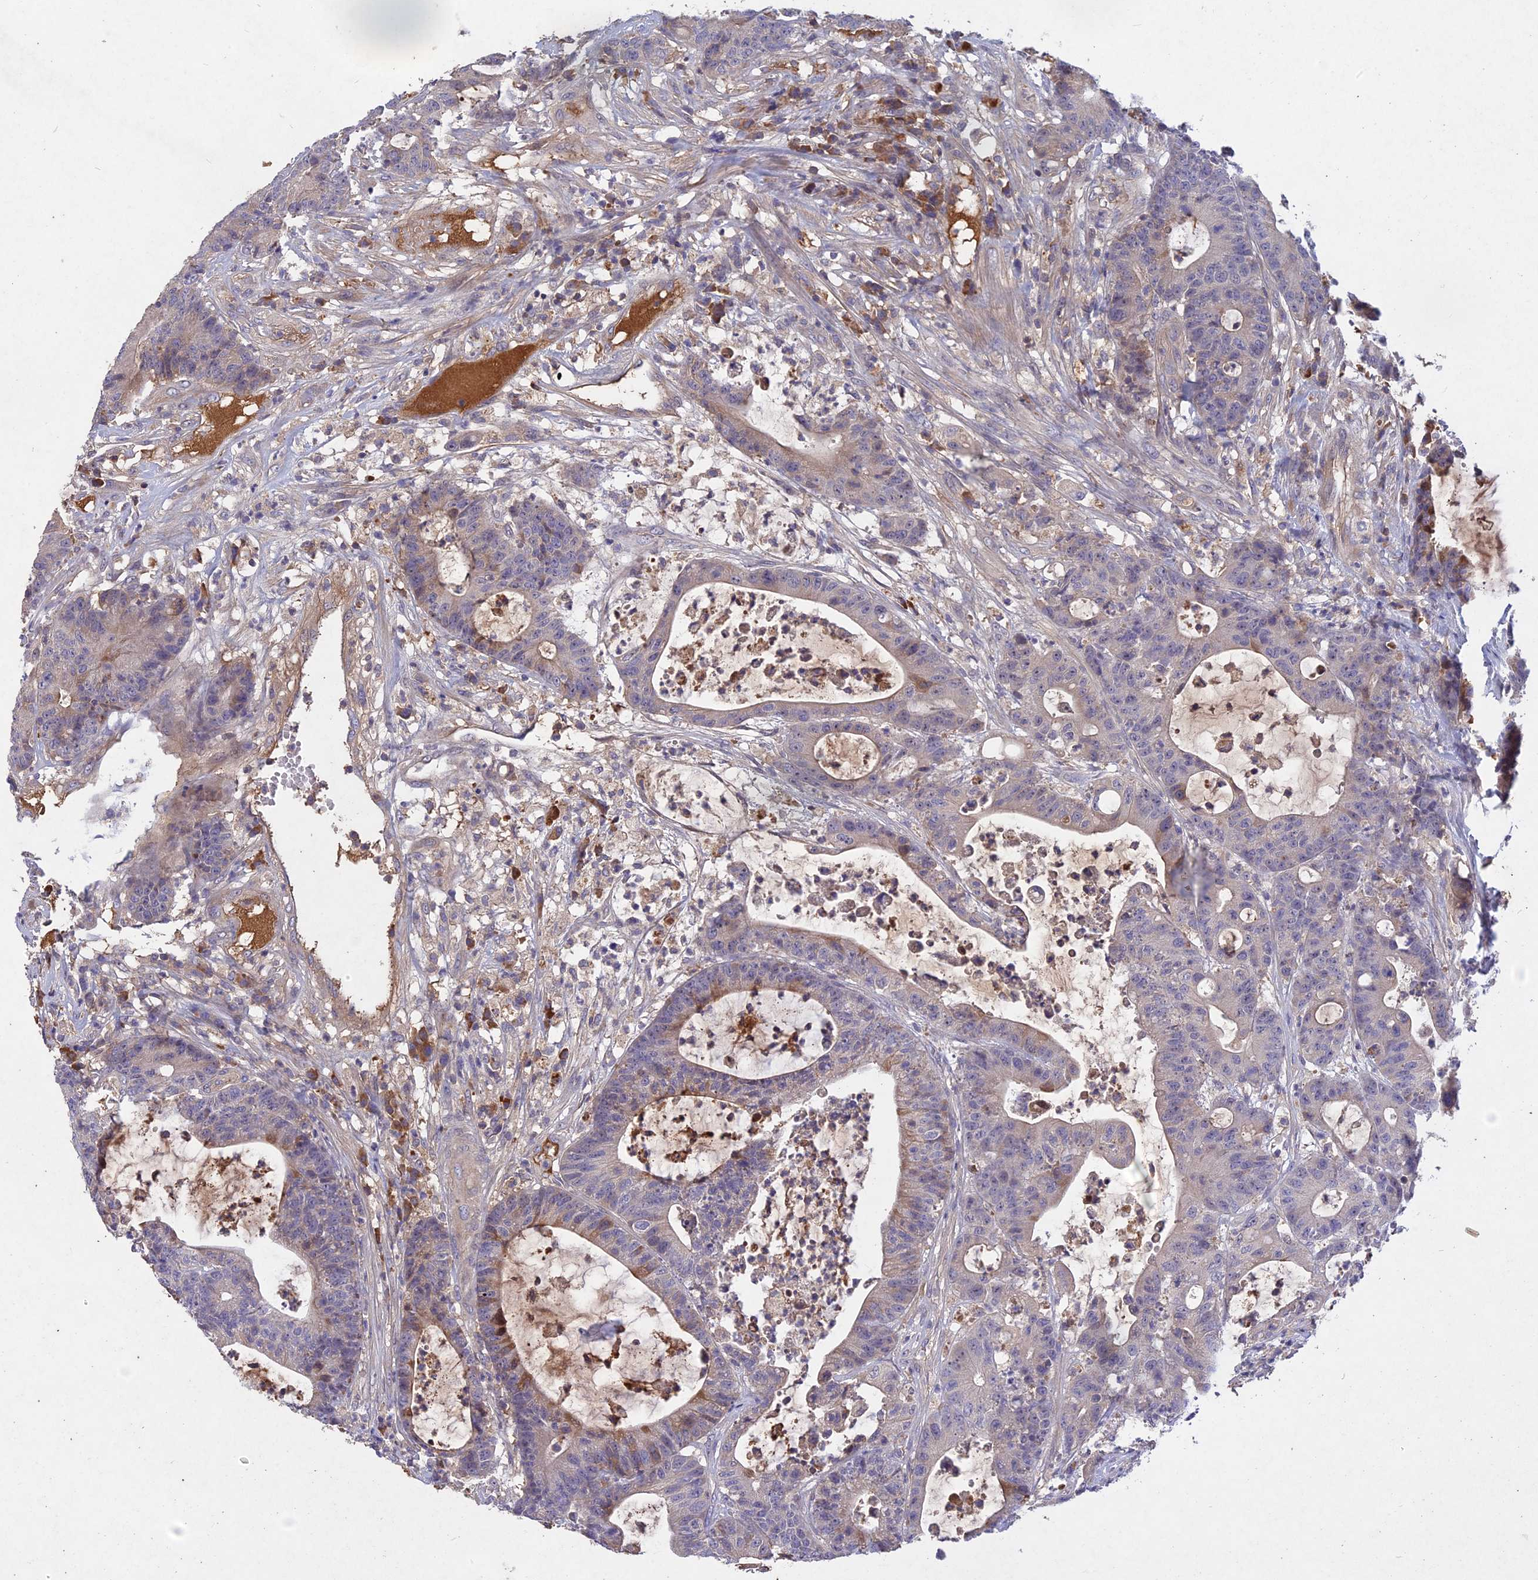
{"staining": {"intensity": "moderate", "quantity": "<25%", "location": "cytoplasmic/membranous"}, "tissue": "colorectal cancer", "cell_type": "Tumor cells", "image_type": "cancer", "snomed": [{"axis": "morphology", "description": "Adenocarcinoma, NOS"}, {"axis": "topography", "description": "Colon"}], "caption": "Moderate cytoplasmic/membranous expression for a protein is appreciated in approximately <25% of tumor cells of colorectal cancer using IHC.", "gene": "ADO", "patient": {"sex": "female", "age": 84}}